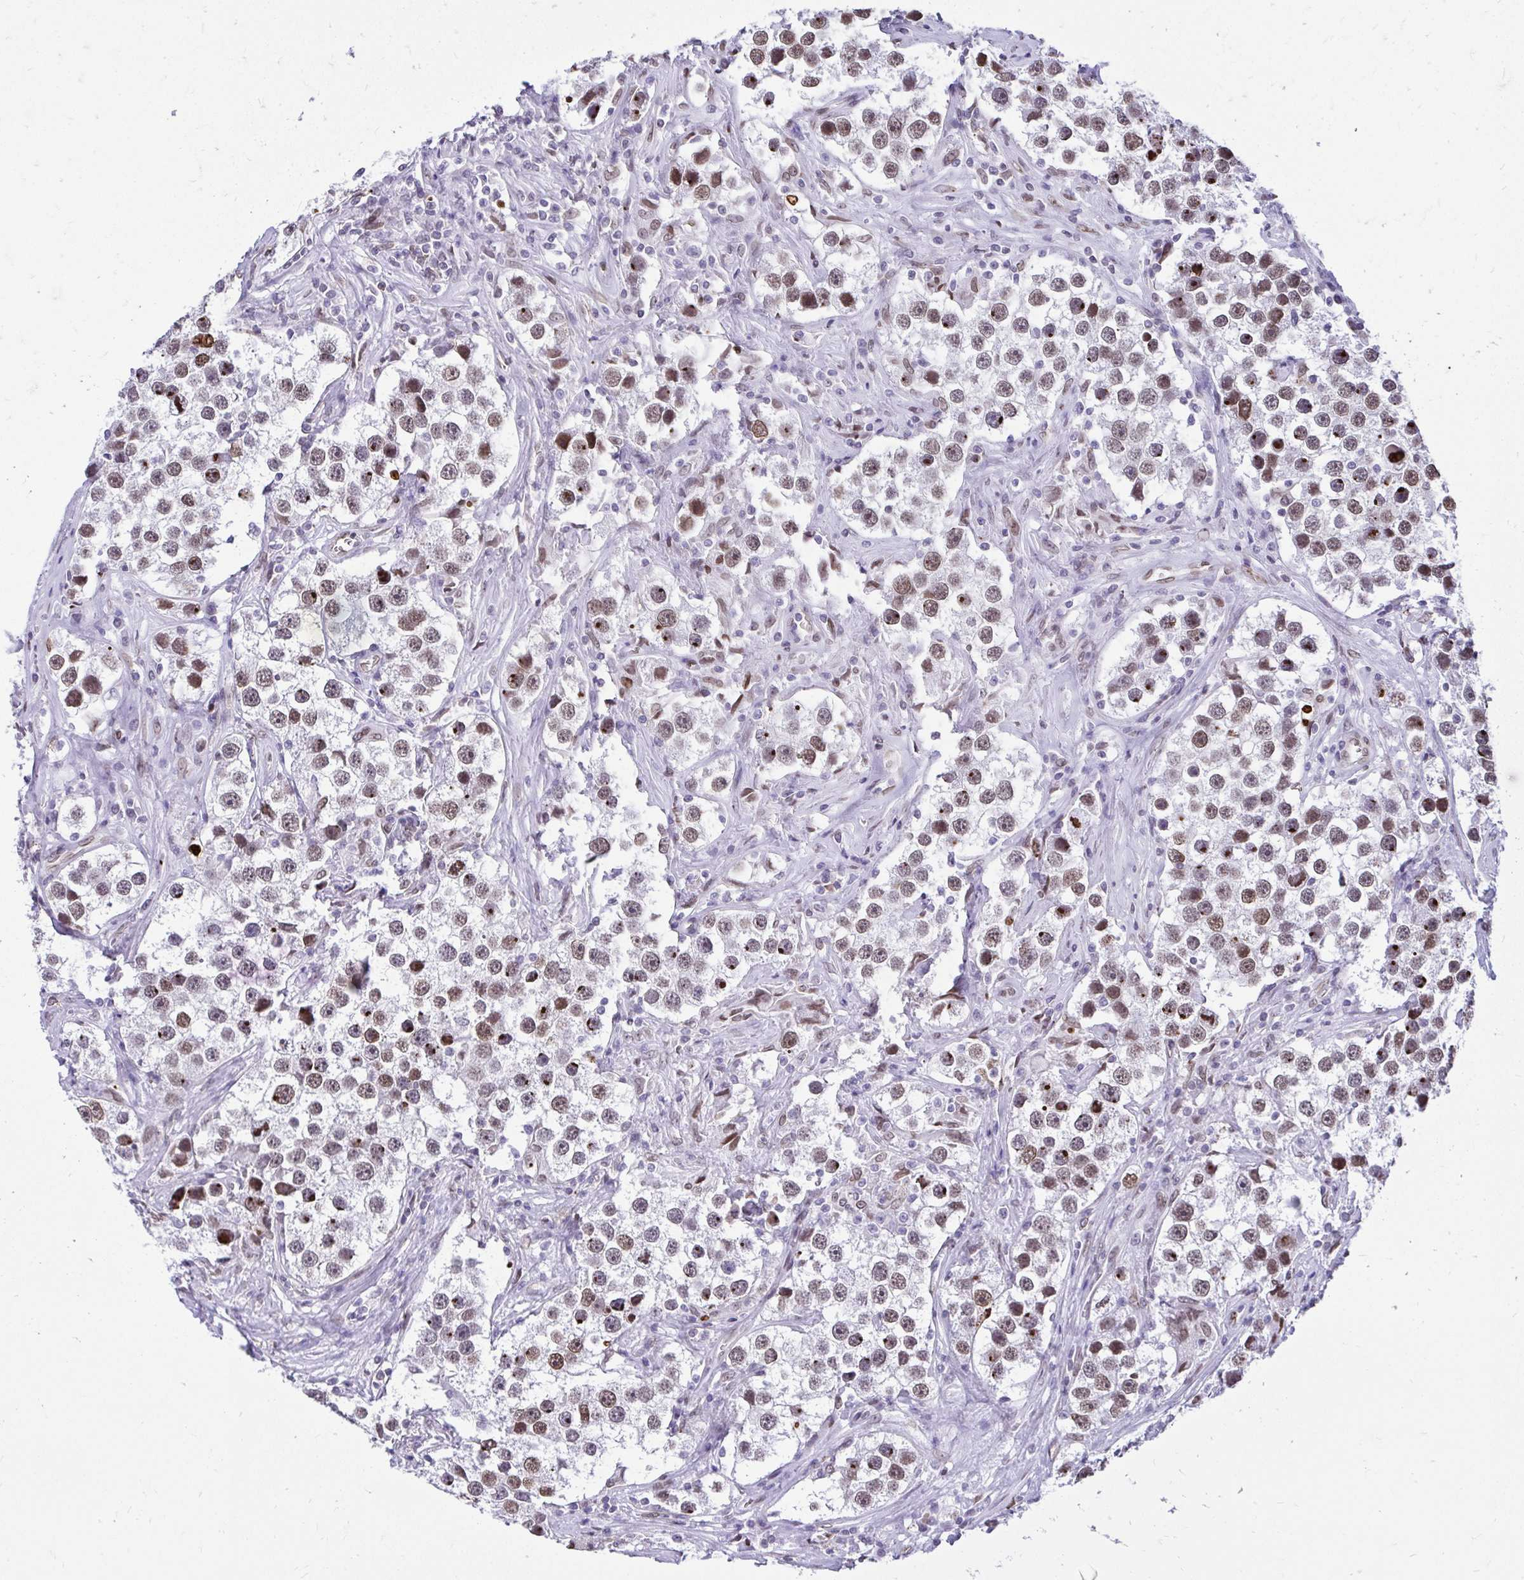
{"staining": {"intensity": "moderate", "quantity": "25%-75%", "location": "nuclear"}, "tissue": "testis cancer", "cell_type": "Tumor cells", "image_type": "cancer", "snomed": [{"axis": "morphology", "description": "Seminoma, NOS"}, {"axis": "topography", "description": "Testis"}], "caption": "An immunohistochemistry histopathology image of neoplastic tissue is shown. Protein staining in brown shows moderate nuclear positivity in seminoma (testis) within tumor cells. The protein of interest is stained brown, and the nuclei are stained in blue (DAB IHC with brightfield microscopy, high magnification).", "gene": "BANF1", "patient": {"sex": "male", "age": 49}}